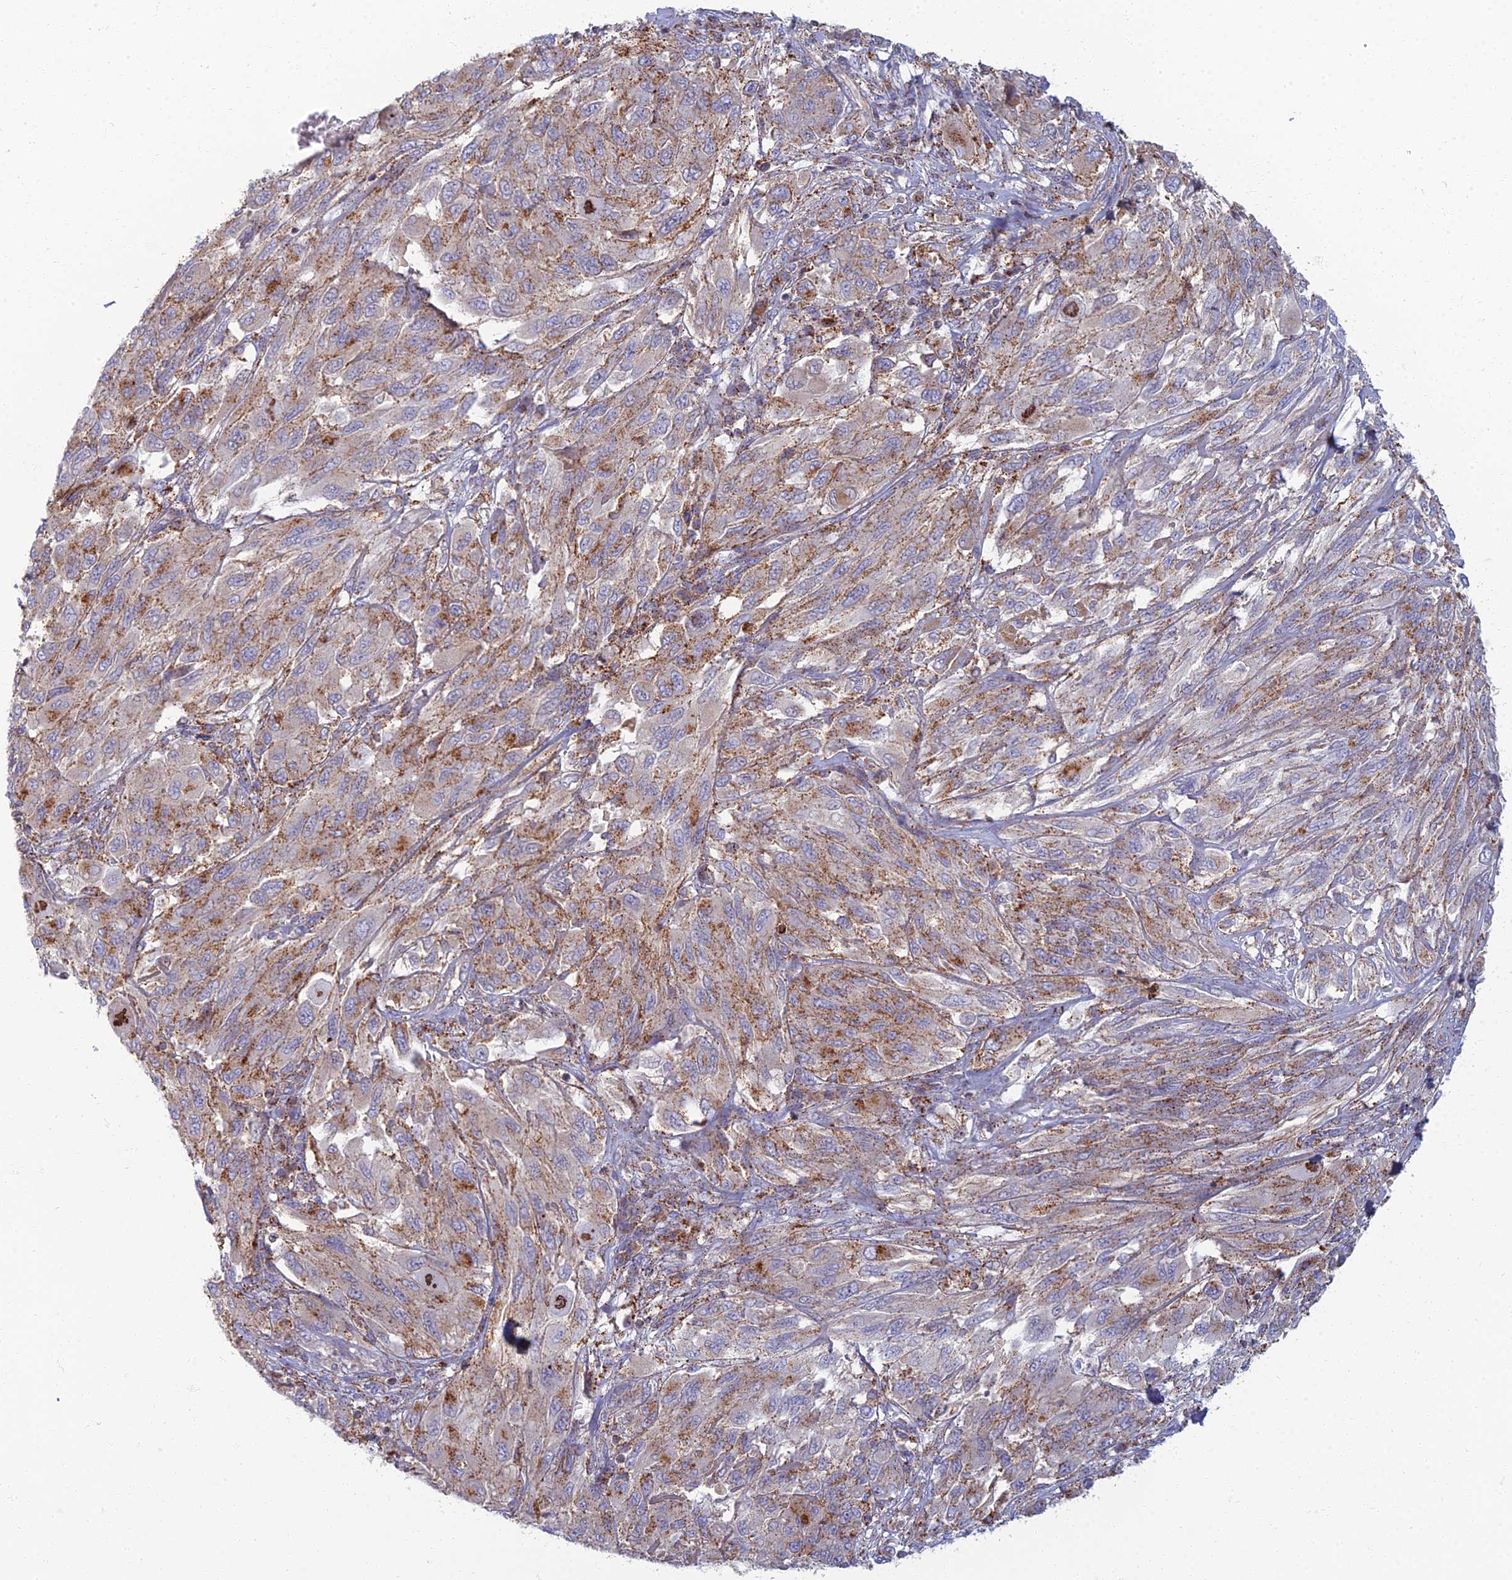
{"staining": {"intensity": "moderate", "quantity": ">75%", "location": "cytoplasmic/membranous"}, "tissue": "melanoma", "cell_type": "Tumor cells", "image_type": "cancer", "snomed": [{"axis": "morphology", "description": "Malignant melanoma, NOS"}, {"axis": "topography", "description": "Skin"}], "caption": "An immunohistochemistry histopathology image of neoplastic tissue is shown. Protein staining in brown highlights moderate cytoplasmic/membranous positivity in melanoma within tumor cells.", "gene": "CHMP4B", "patient": {"sex": "female", "age": 91}}